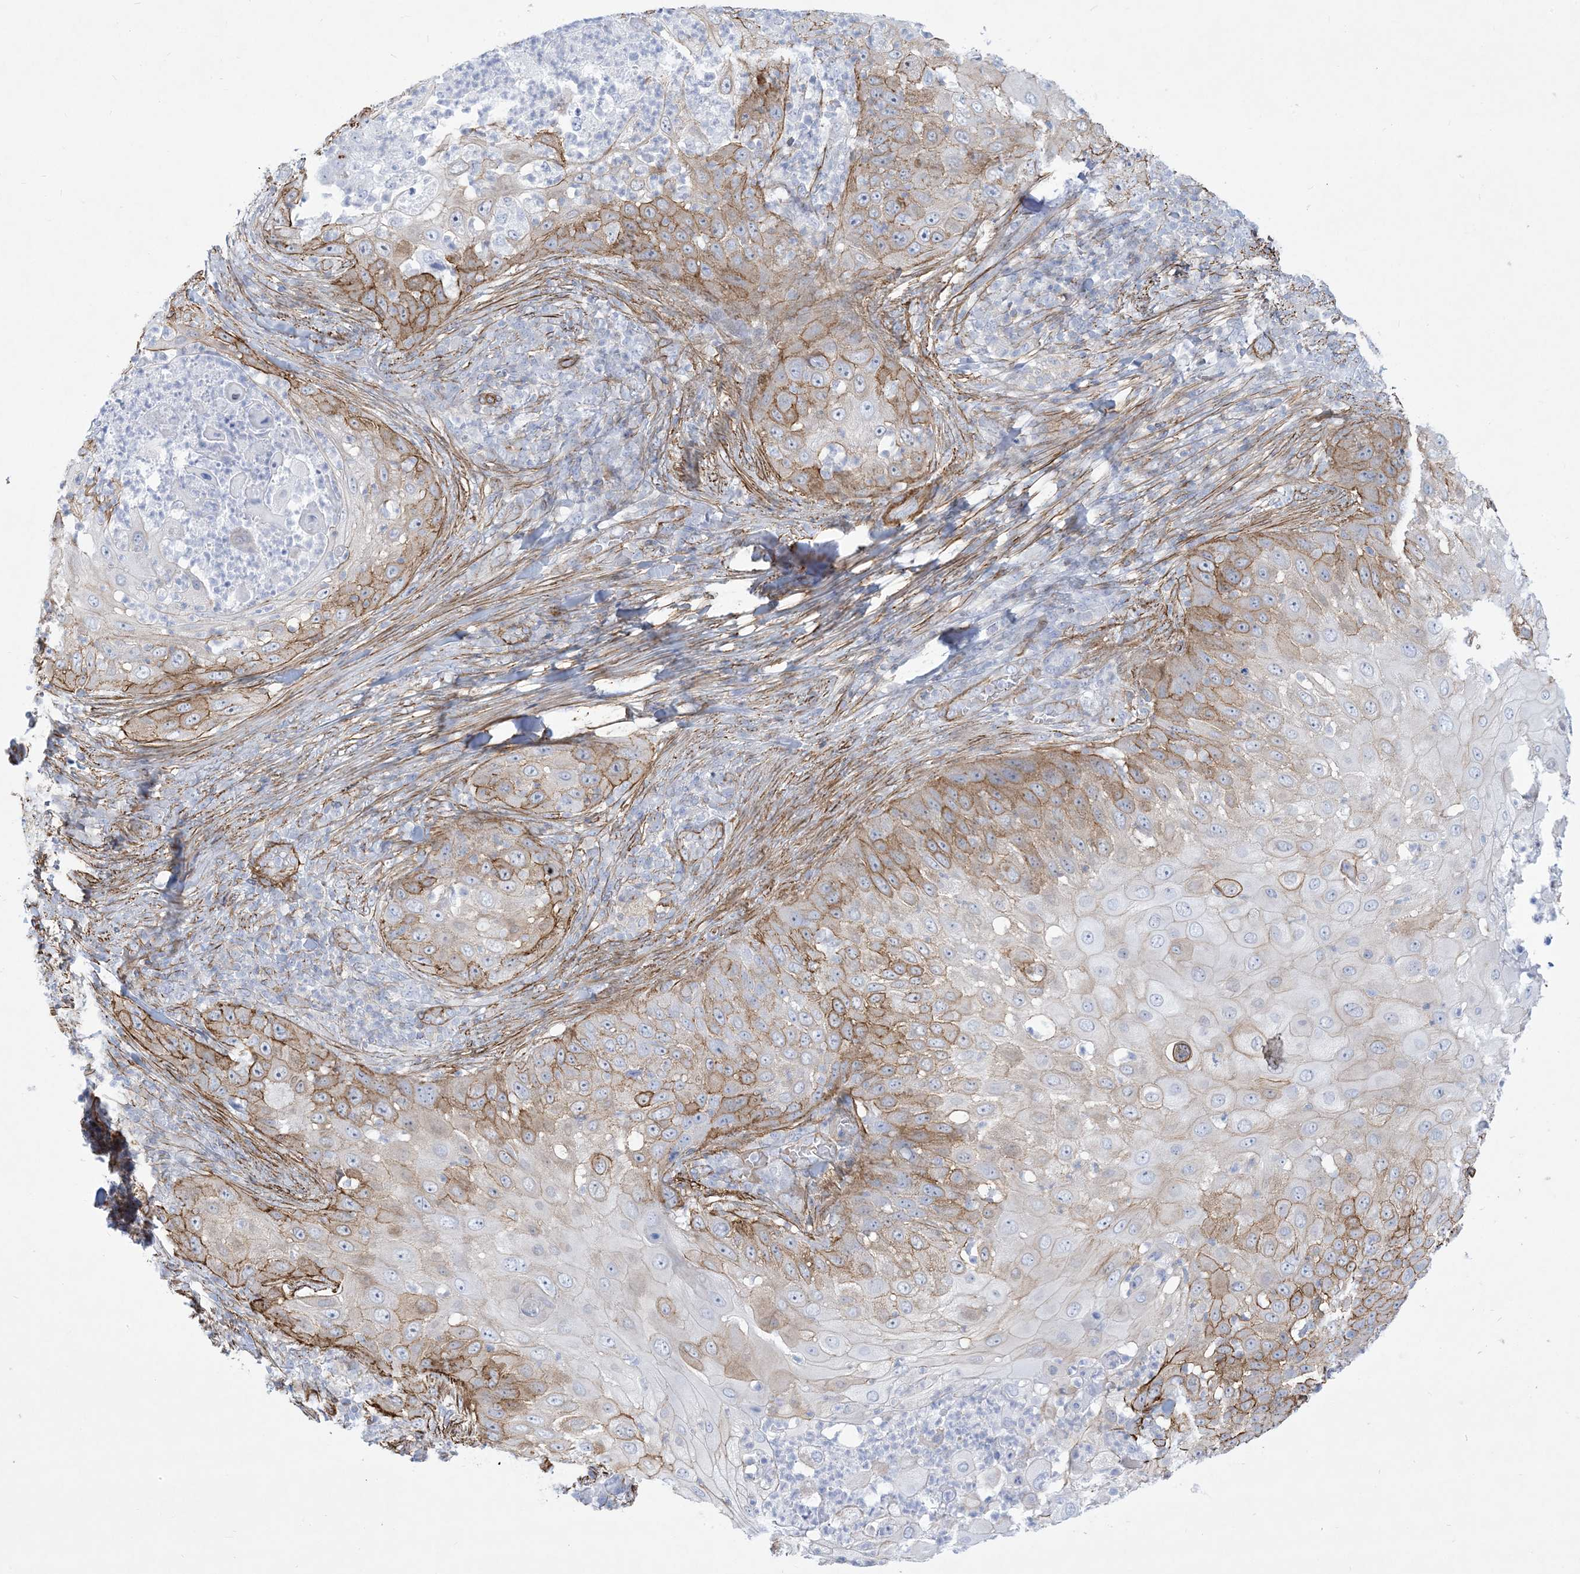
{"staining": {"intensity": "moderate", "quantity": "25%-75%", "location": "cytoplasmic/membranous"}, "tissue": "skin cancer", "cell_type": "Tumor cells", "image_type": "cancer", "snomed": [{"axis": "morphology", "description": "Squamous cell carcinoma, NOS"}, {"axis": "topography", "description": "Skin"}], "caption": "An image of human skin squamous cell carcinoma stained for a protein demonstrates moderate cytoplasmic/membranous brown staining in tumor cells. The staining was performed using DAB (3,3'-diaminobenzidine), with brown indicating positive protein expression. Nuclei are stained blue with hematoxylin.", "gene": "B3GNT7", "patient": {"sex": "female", "age": 44}}